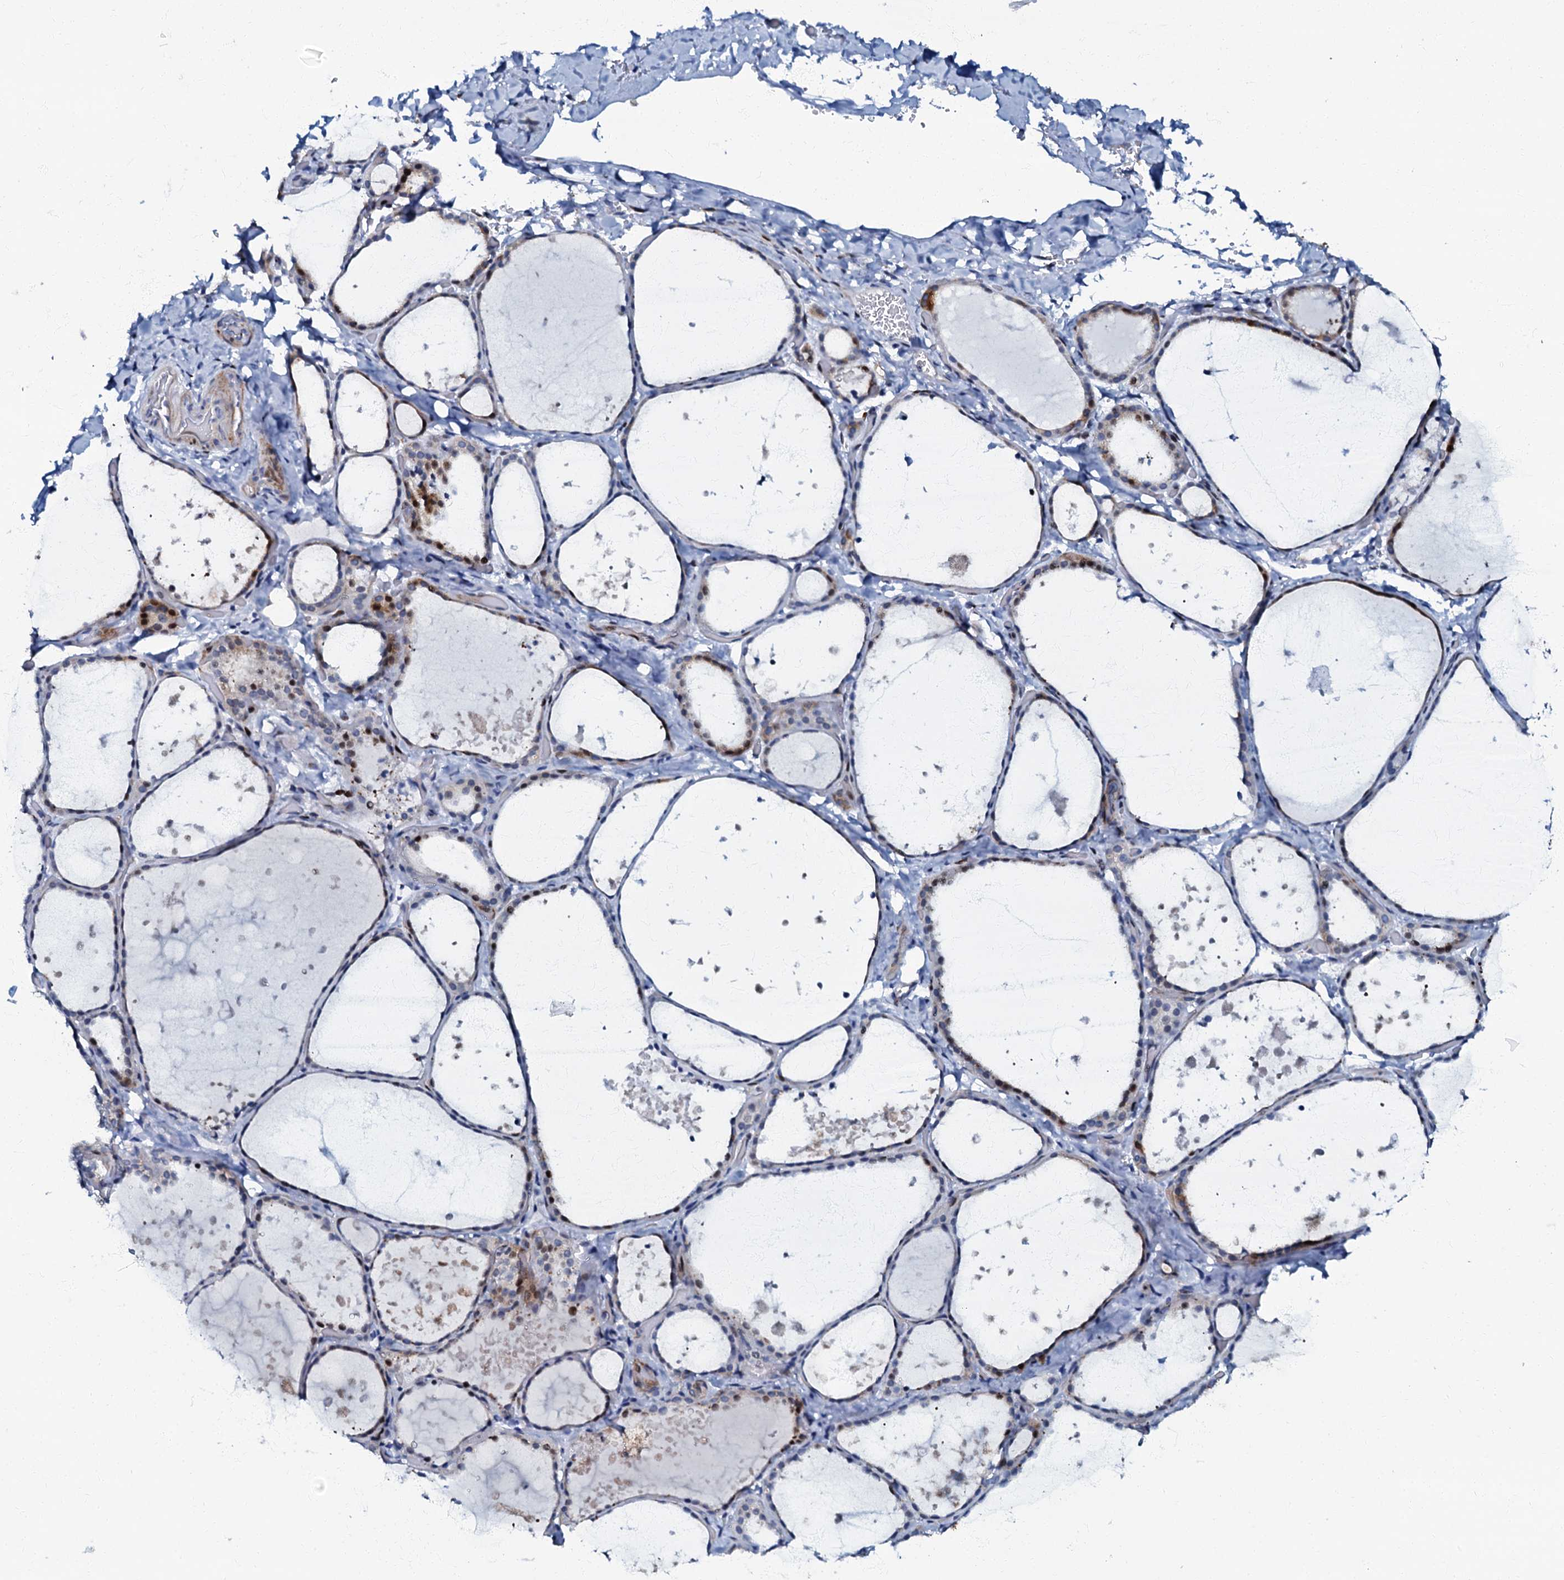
{"staining": {"intensity": "moderate", "quantity": "25%-75%", "location": "cytoplasmic/membranous,nuclear"}, "tissue": "thyroid gland", "cell_type": "Glandular cells", "image_type": "normal", "snomed": [{"axis": "morphology", "description": "Normal tissue, NOS"}, {"axis": "topography", "description": "Thyroid gland"}], "caption": "Immunohistochemistry (IHC) image of normal thyroid gland: human thyroid gland stained using immunohistochemistry (IHC) reveals medium levels of moderate protein expression localized specifically in the cytoplasmic/membranous,nuclear of glandular cells, appearing as a cytoplasmic/membranous,nuclear brown color.", "gene": "MFSD5", "patient": {"sex": "female", "age": 44}}